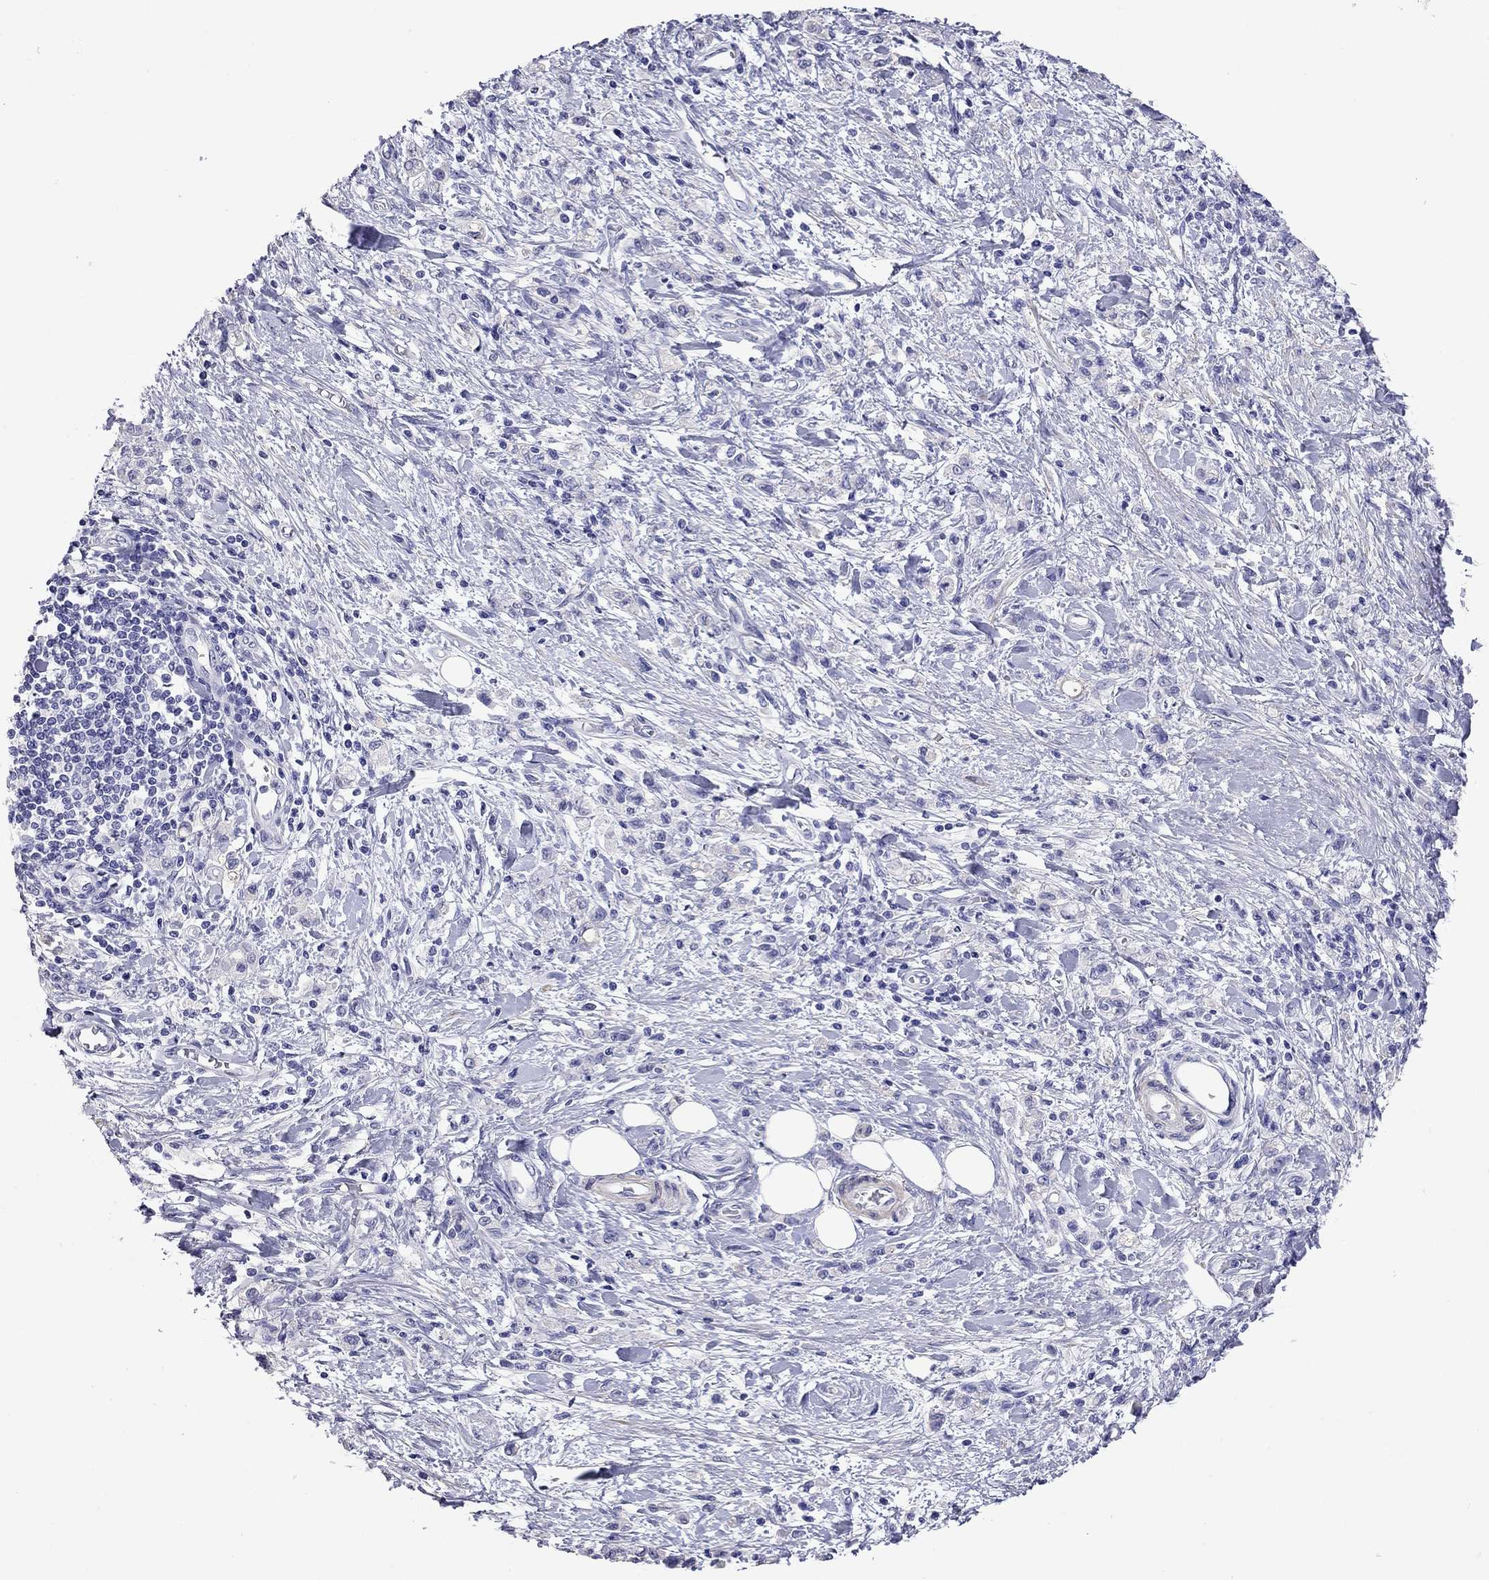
{"staining": {"intensity": "negative", "quantity": "none", "location": "none"}, "tissue": "stomach cancer", "cell_type": "Tumor cells", "image_type": "cancer", "snomed": [{"axis": "morphology", "description": "Adenocarcinoma, NOS"}, {"axis": "topography", "description": "Stomach"}], "caption": "There is no significant staining in tumor cells of stomach adenocarcinoma.", "gene": "KIAA2012", "patient": {"sex": "male", "age": 77}}